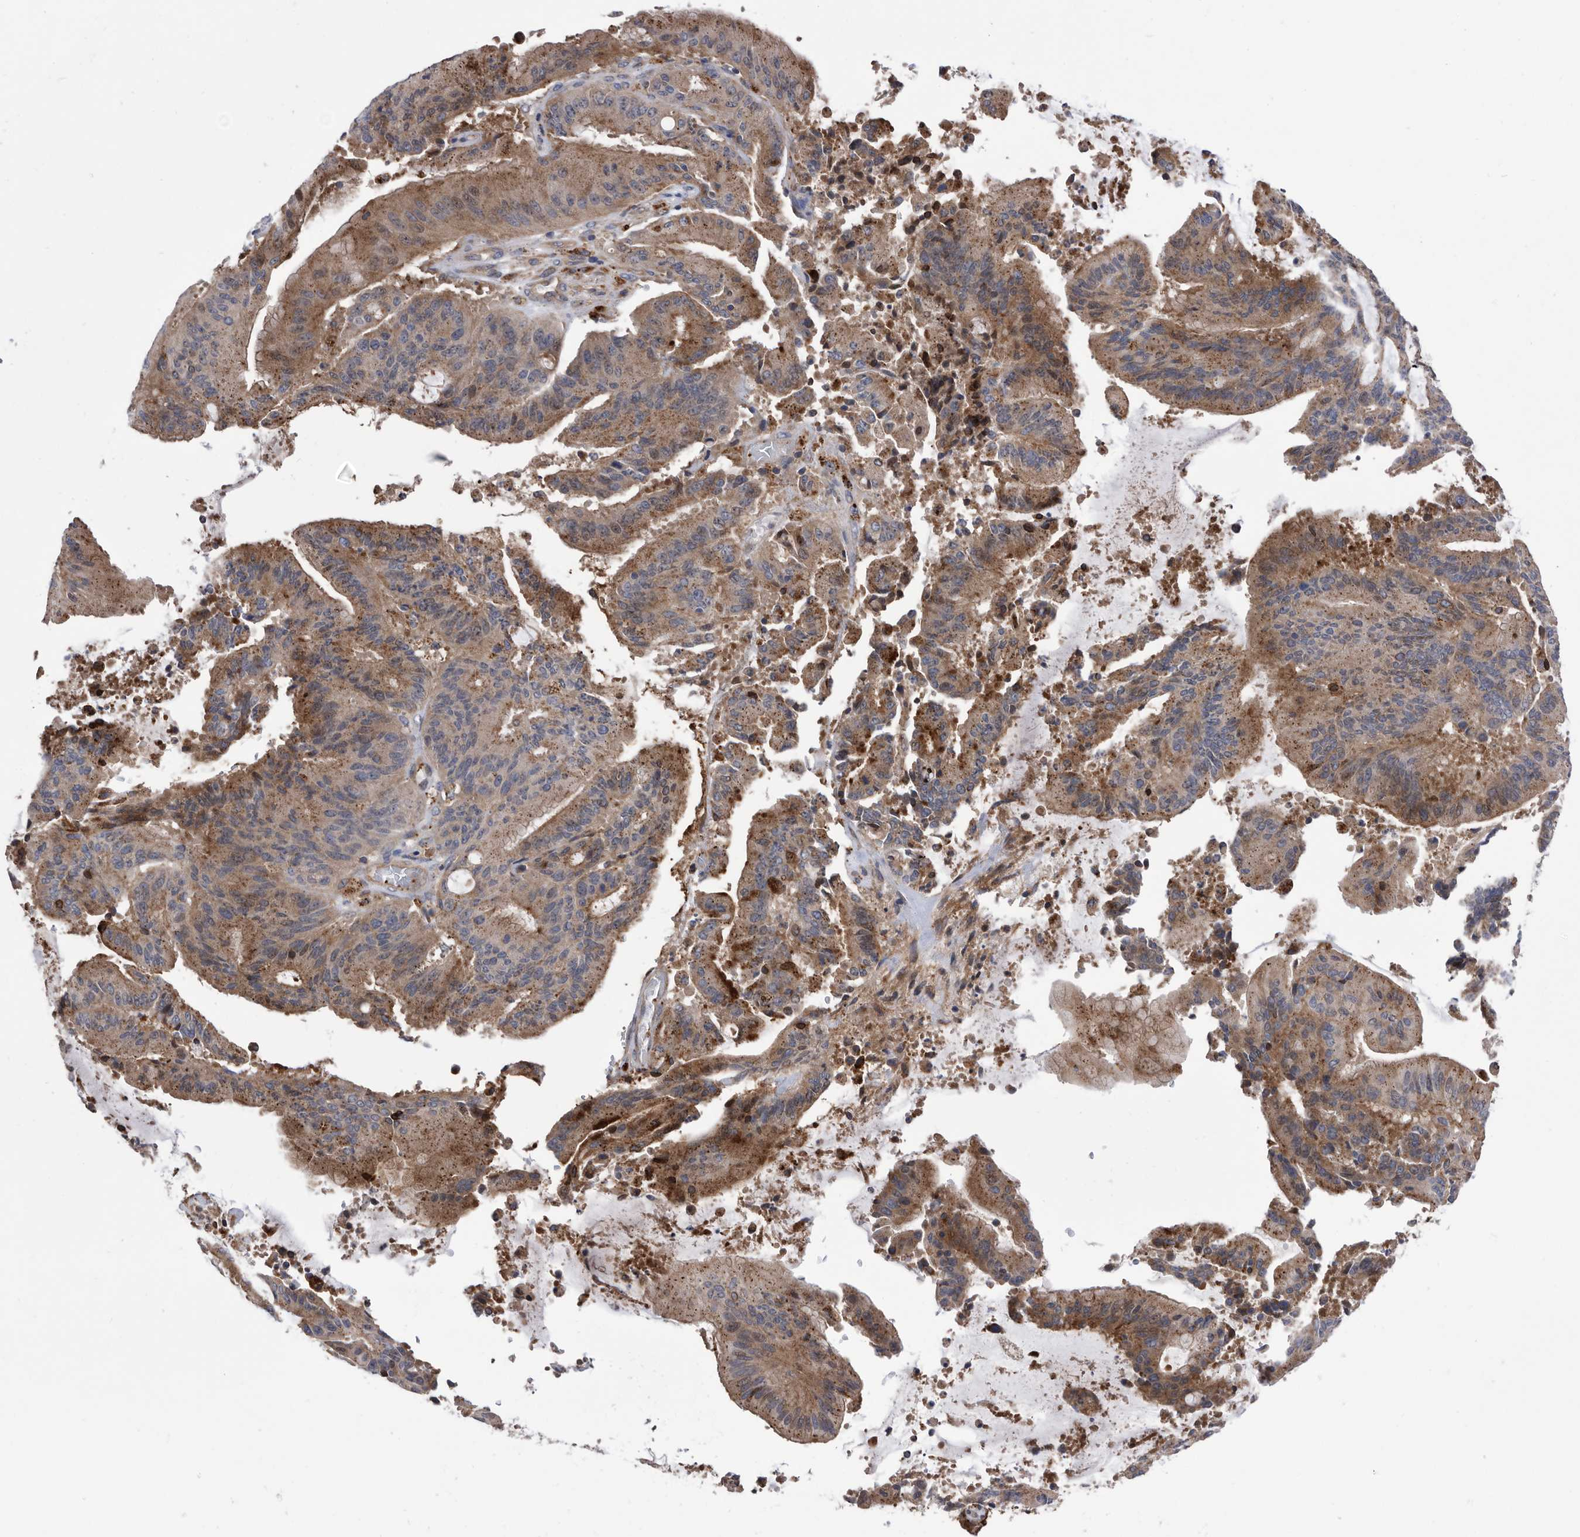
{"staining": {"intensity": "moderate", "quantity": ">75%", "location": "cytoplasmic/membranous"}, "tissue": "liver cancer", "cell_type": "Tumor cells", "image_type": "cancer", "snomed": [{"axis": "morphology", "description": "Normal tissue, NOS"}, {"axis": "morphology", "description": "Cholangiocarcinoma"}, {"axis": "topography", "description": "Liver"}, {"axis": "topography", "description": "Peripheral nerve tissue"}], "caption": "This image shows IHC staining of human liver cancer (cholangiocarcinoma), with medium moderate cytoplasmic/membranous staining in approximately >75% of tumor cells.", "gene": "BAIAP3", "patient": {"sex": "female", "age": 73}}